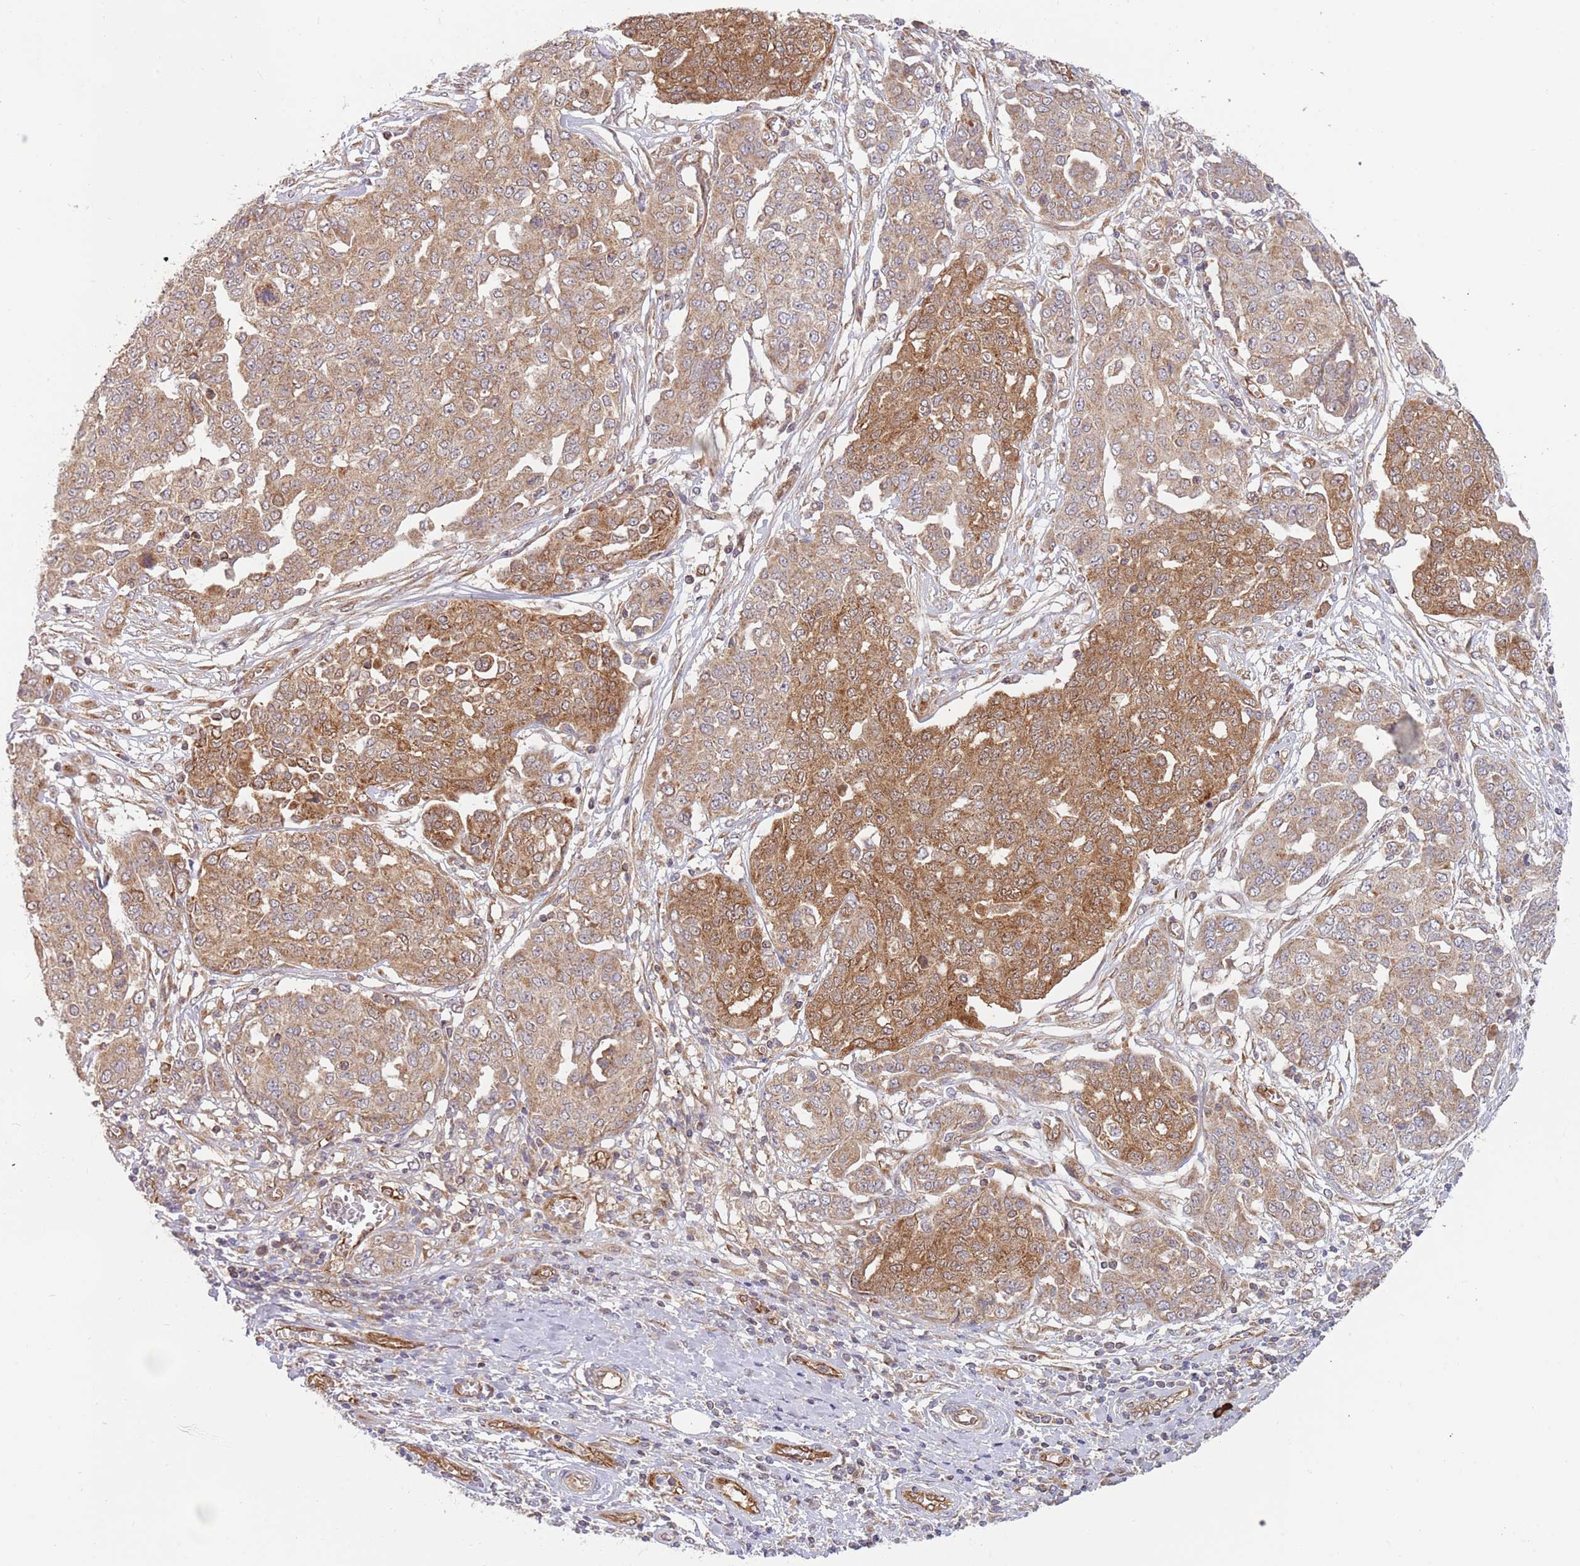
{"staining": {"intensity": "moderate", "quantity": ">75%", "location": "cytoplasmic/membranous"}, "tissue": "ovarian cancer", "cell_type": "Tumor cells", "image_type": "cancer", "snomed": [{"axis": "morphology", "description": "Cystadenocarcinoma, serous, NOS"}, {"axis": "topography", "description": "Soft tissue"}, {"axis": "topography", "description": "Ovary"}], "caption": "Moderate cytoplasmic/membranous expression is appreciated in about >75% of tumor cells in ovarian cancer.", "gene": "GUK1", "patient": {"sex": "female", "age": 57}}